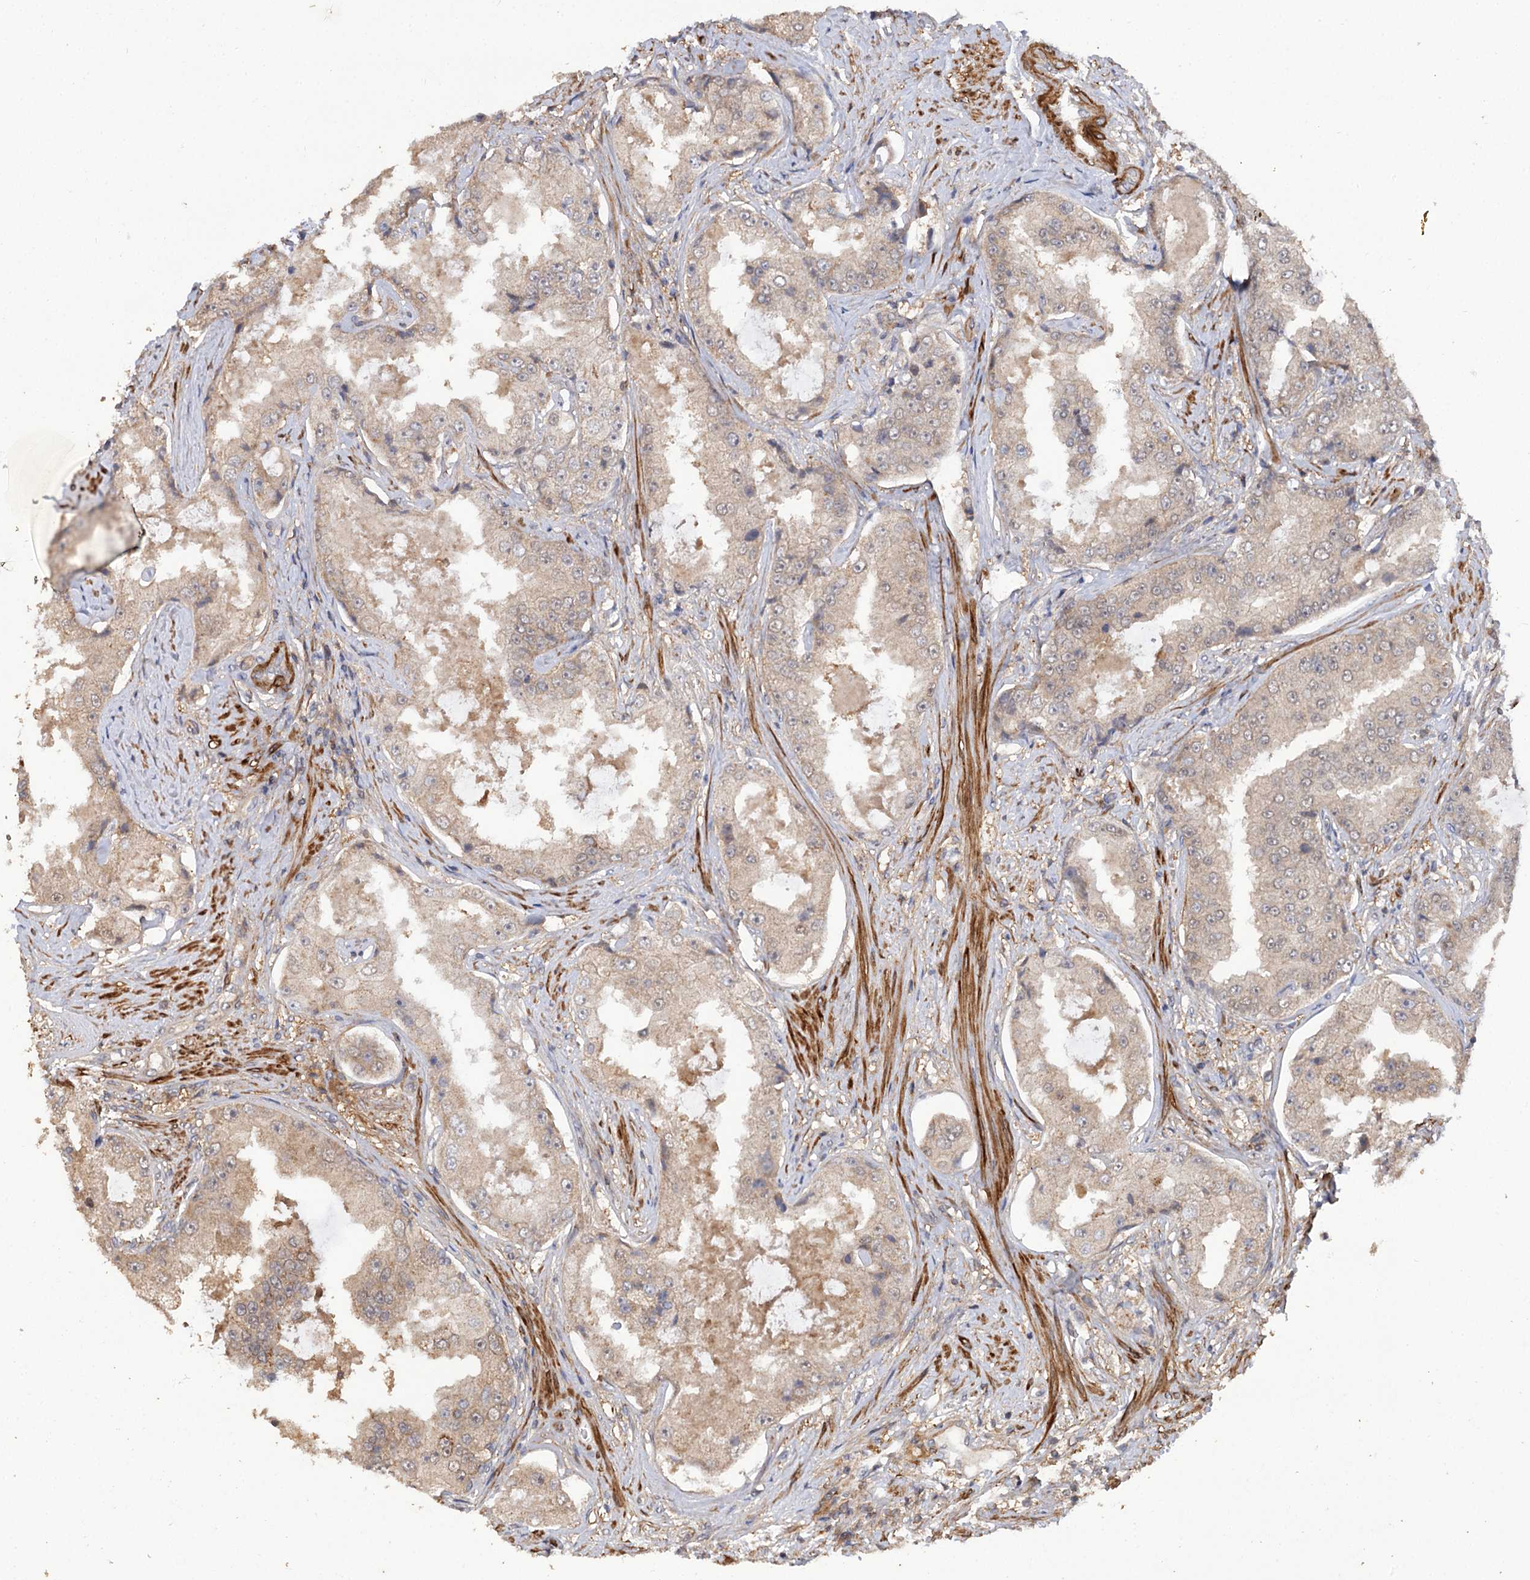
{"staining": {"intensity": "weak", "quantity": ">75%", "location": "cytoplasmic/membranous"}, "tissue": "prostate cancer", "cell_type": "Tumor cells", "image_type": "cancer", "snomed": [{"axis": "morphology", "description": "Adenocarcinoma, High grade"}, {"axis": "topography", "description": "Prostate"}], "caption": "Prostate cancer stained with IHC displays weak cytoplasmic/membranous positivity in about >75% of tumor cells.", "gene": "FBXW8", "patient": {"sex": "male", "age": 73}}